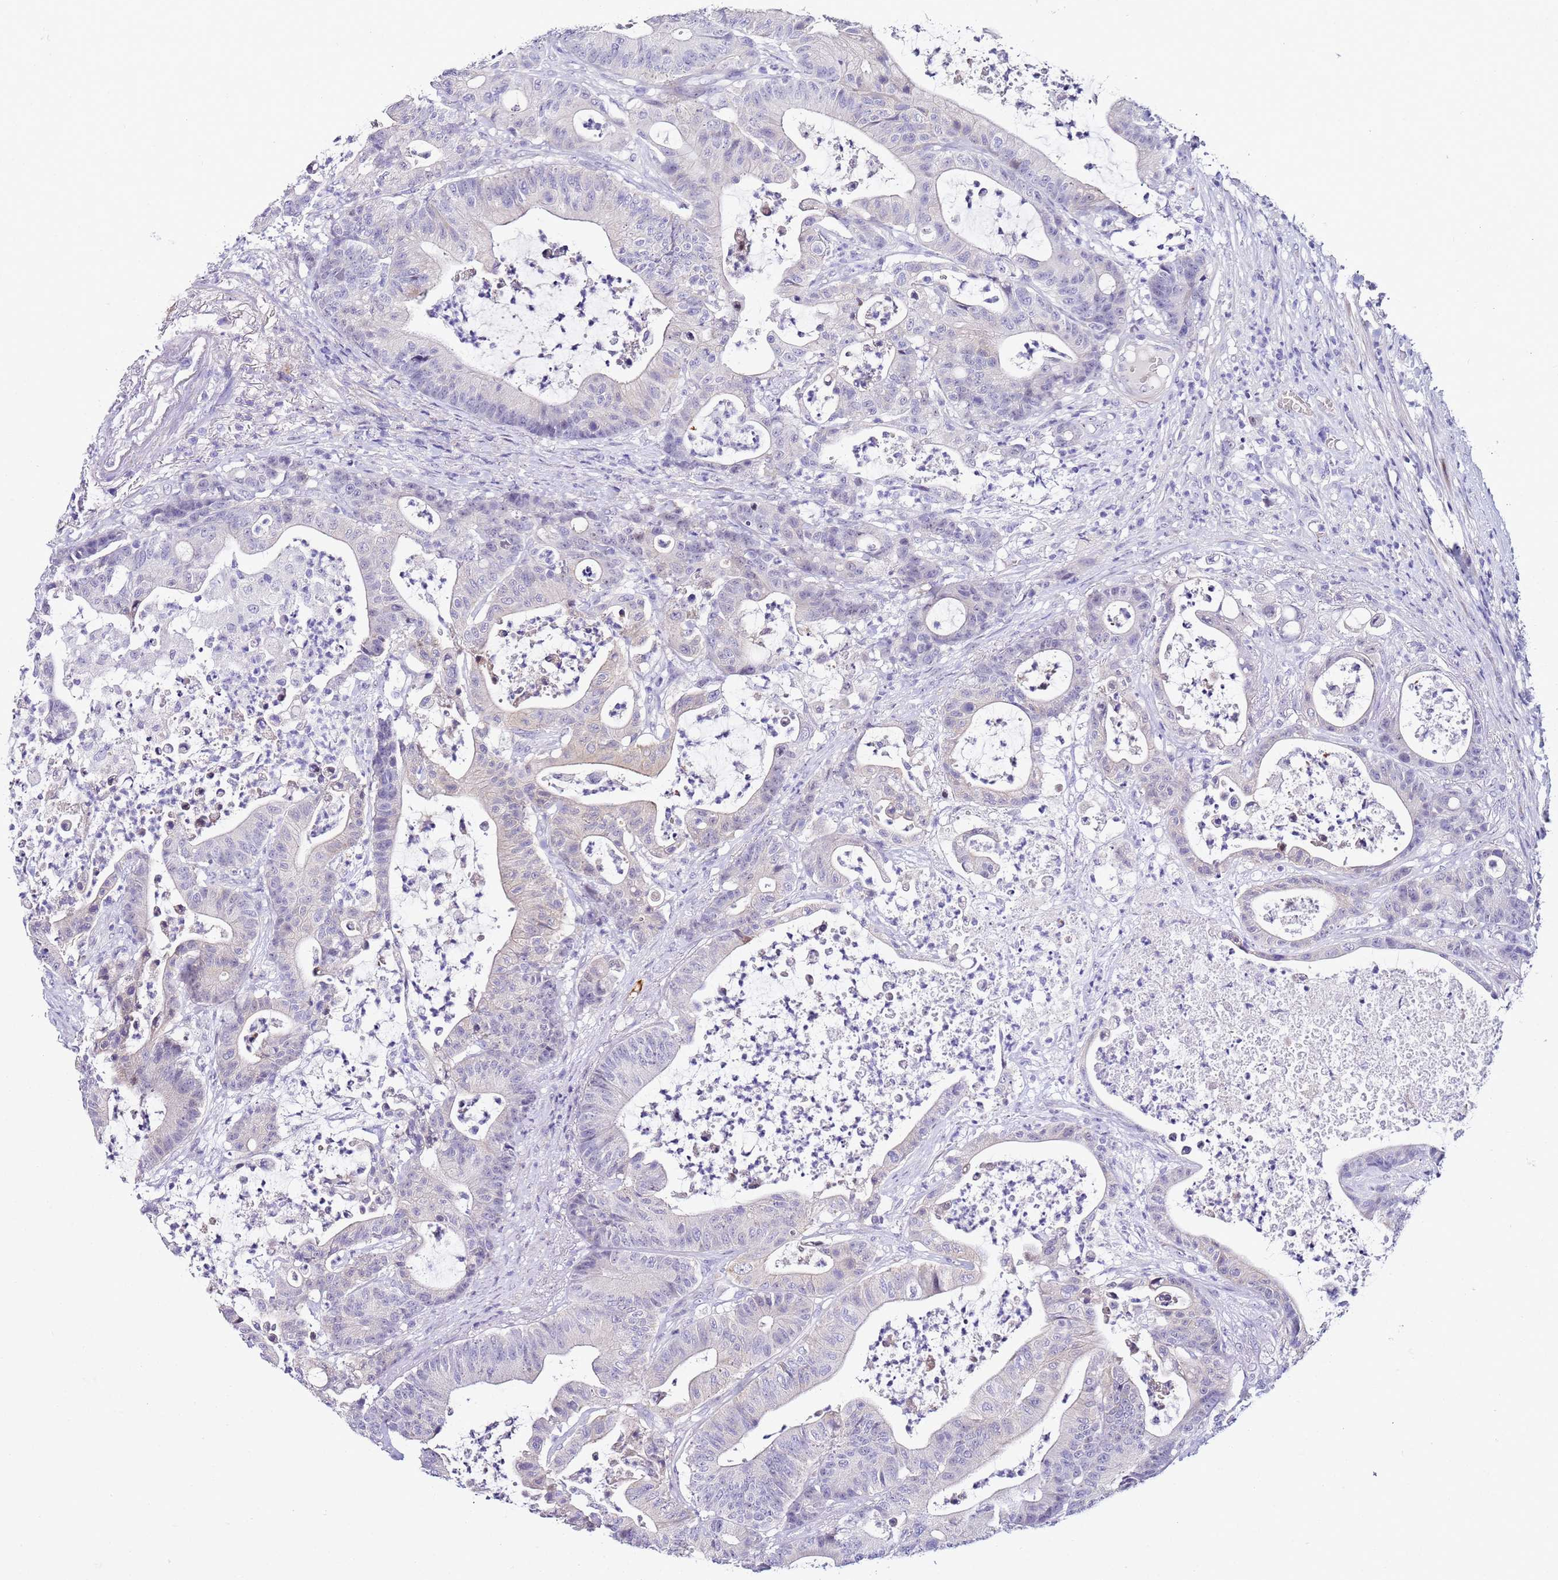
{"staining": {"intensity": "negative", "quantity": "none", "location": "none"}, "tissue": "colorectal cancer", "cell_type": "Tumor cells", "image_type": "cancer", "snomed": [{"axis": "morphology", "description": "Adenocarcinoma, NOS"}, {"axis": "topography", "description": "Colon"}], "caption": "High power microscopy photomicrograph of an immunohistochemistry micrograph of adenocarcinoma (colorectal), revealing no significant expression in tumor cells. (Brightfield microscopy of DAB IHC at high magnification).", "gene": "HGD", "patient": {"sex": "female", "age": 84}}